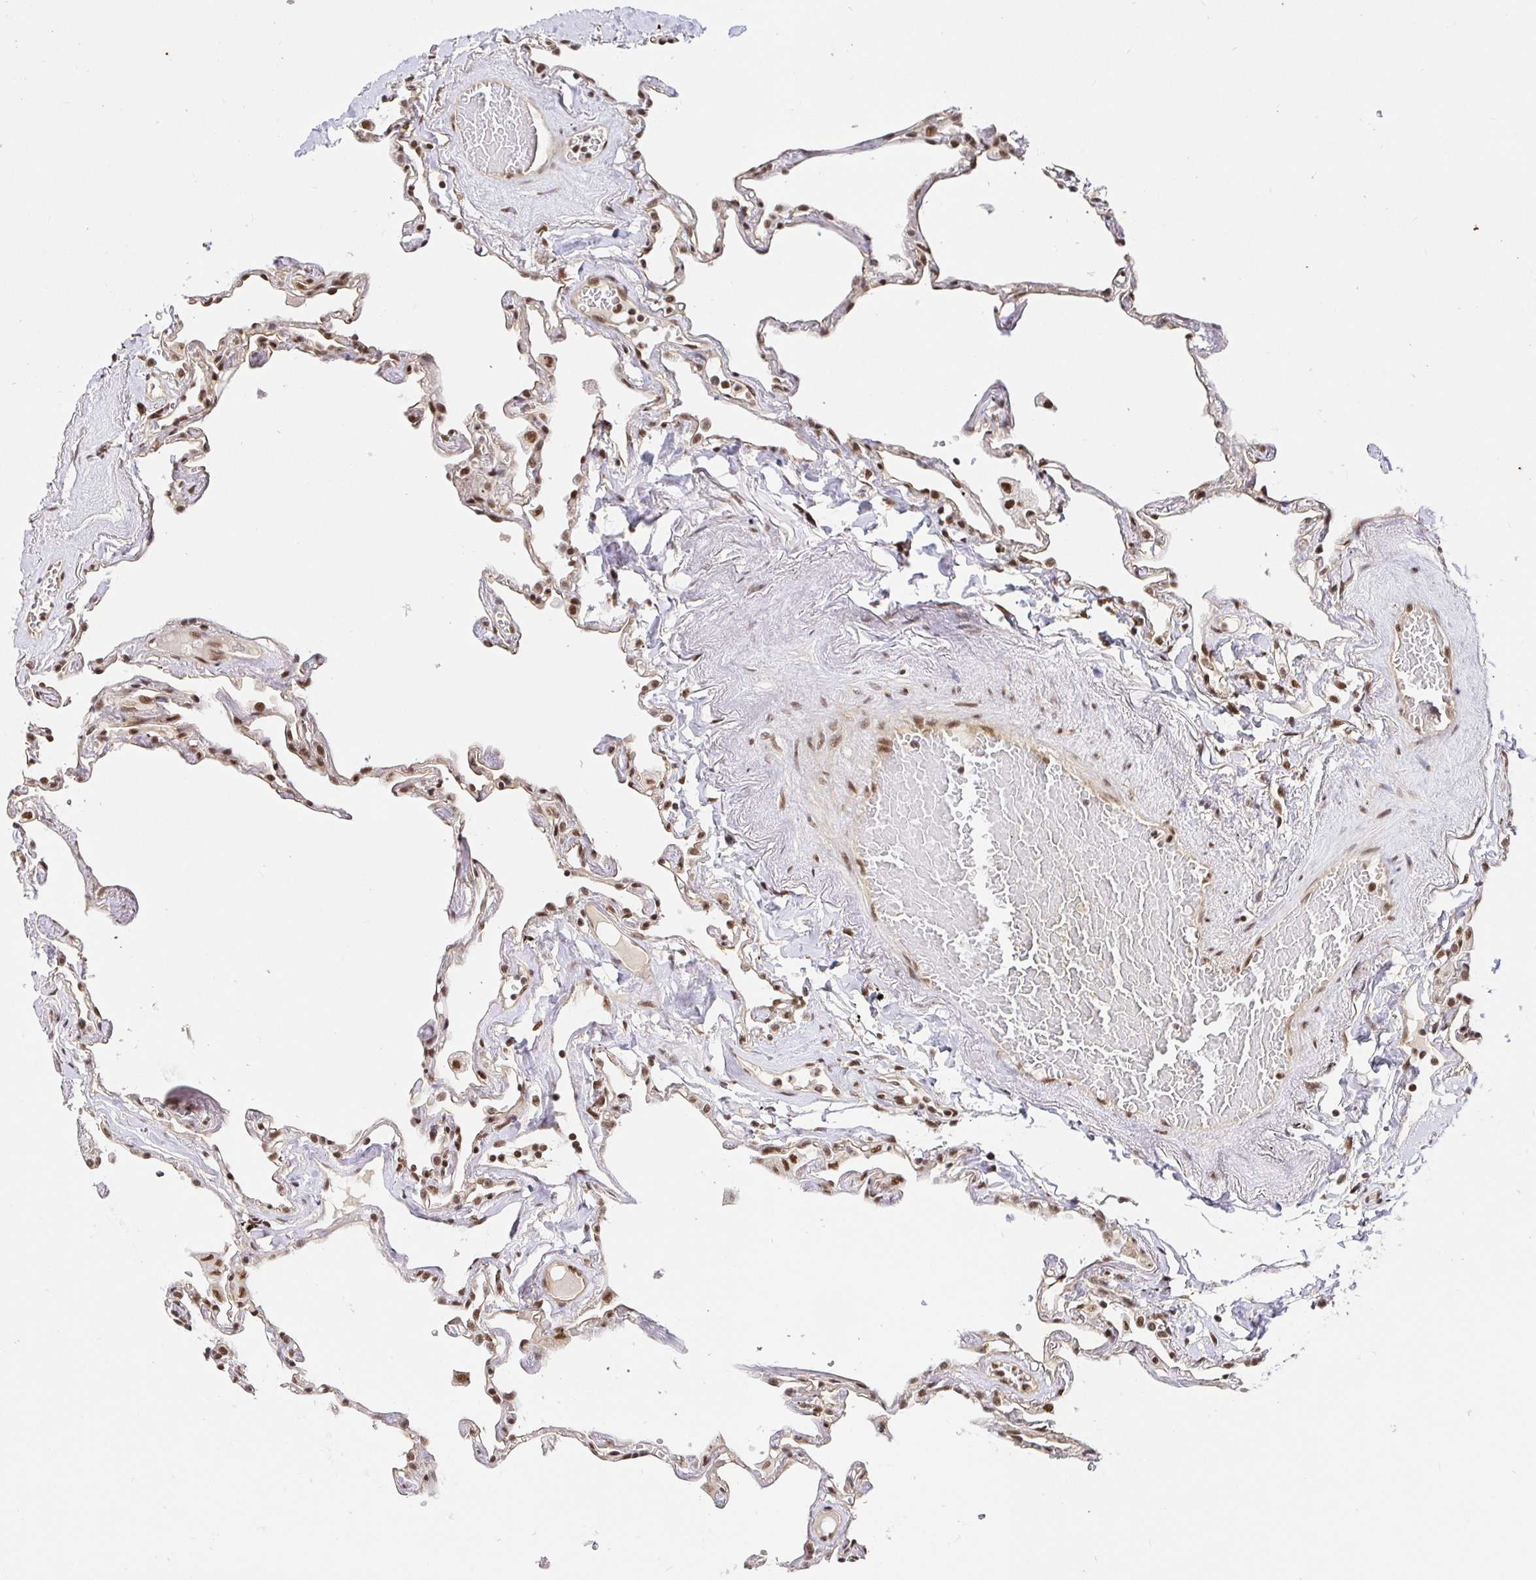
{"staining": {"intensity": "moderate", "quantity": ">75%", "location": "nuclear"}, "tissue": "lung", "cell_type": "Alveolar cells", "image_type": "normal", "snomed": [{"axis": "morphology", "description": "Normal tissue, NOS"}, {"axis": "topography", "description": "Lung"}], "caption": "This photomicrograph shows immunohistochemistry staining of normal human lung, with medium moderate nuclear positivity in about >75% of alveolar cells.", "gene": "USF1", "patient": {"sex": "female", "age": 67}}